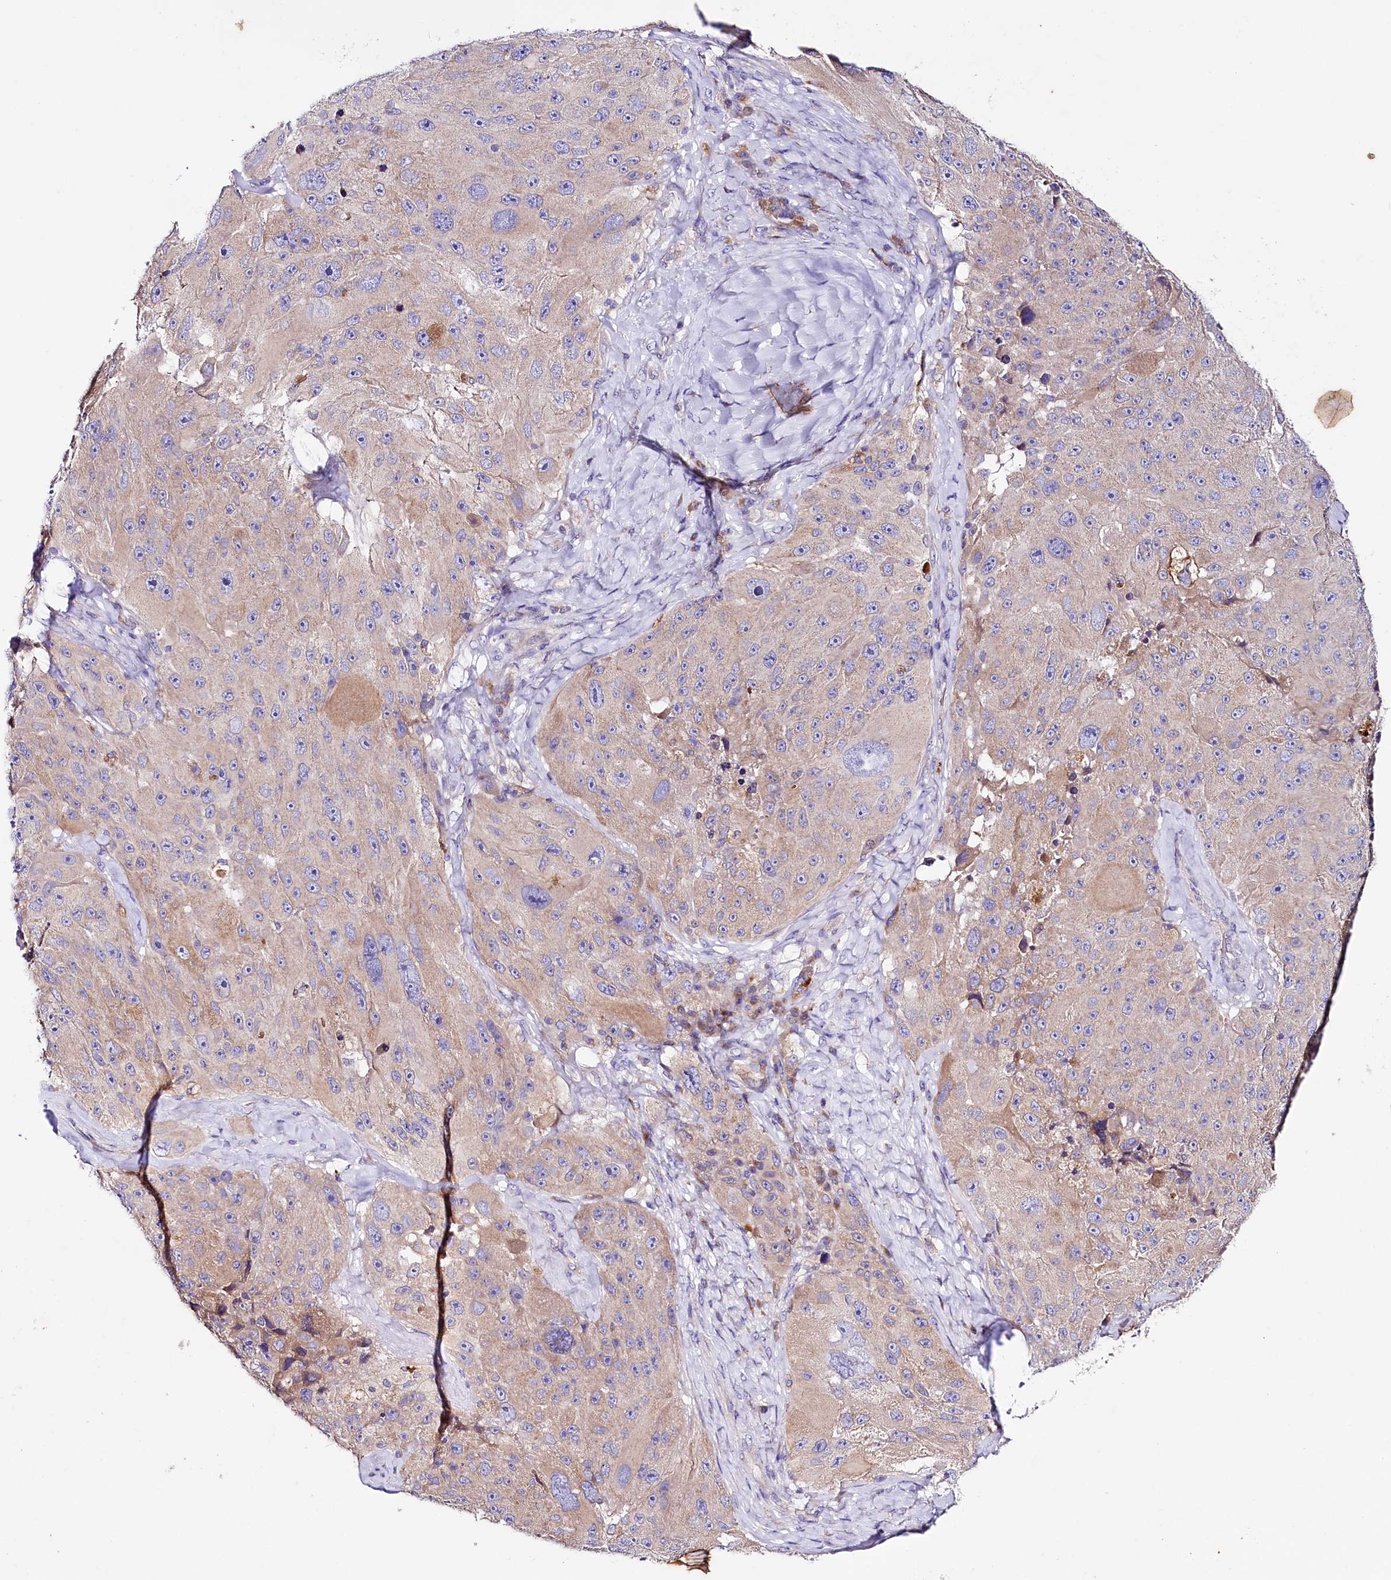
{"staining": {"intensity": "moderate", "quantity": "25%-75%", "location": "cytoplasmic/membranous"}, "tissue": "melanoma", "cell_type": "Tumor cells", "image_type": "cancer", "snomed": [{"axis": "morphology", "description": "Malignant melanoma, Metastatic site"}, {"axis": "topography", "description": "Lymph node"}], "caption": "A high-resolution image shows immunohistochemistry (IHC) staining of malignant melanoma (metastatic site), which displays moderate cytoplasmic/membranous positivity in approximately 25%-75% of tumor cells.", "gene": "SACM1L", "patient": {"sex": "male", "age": 62}}